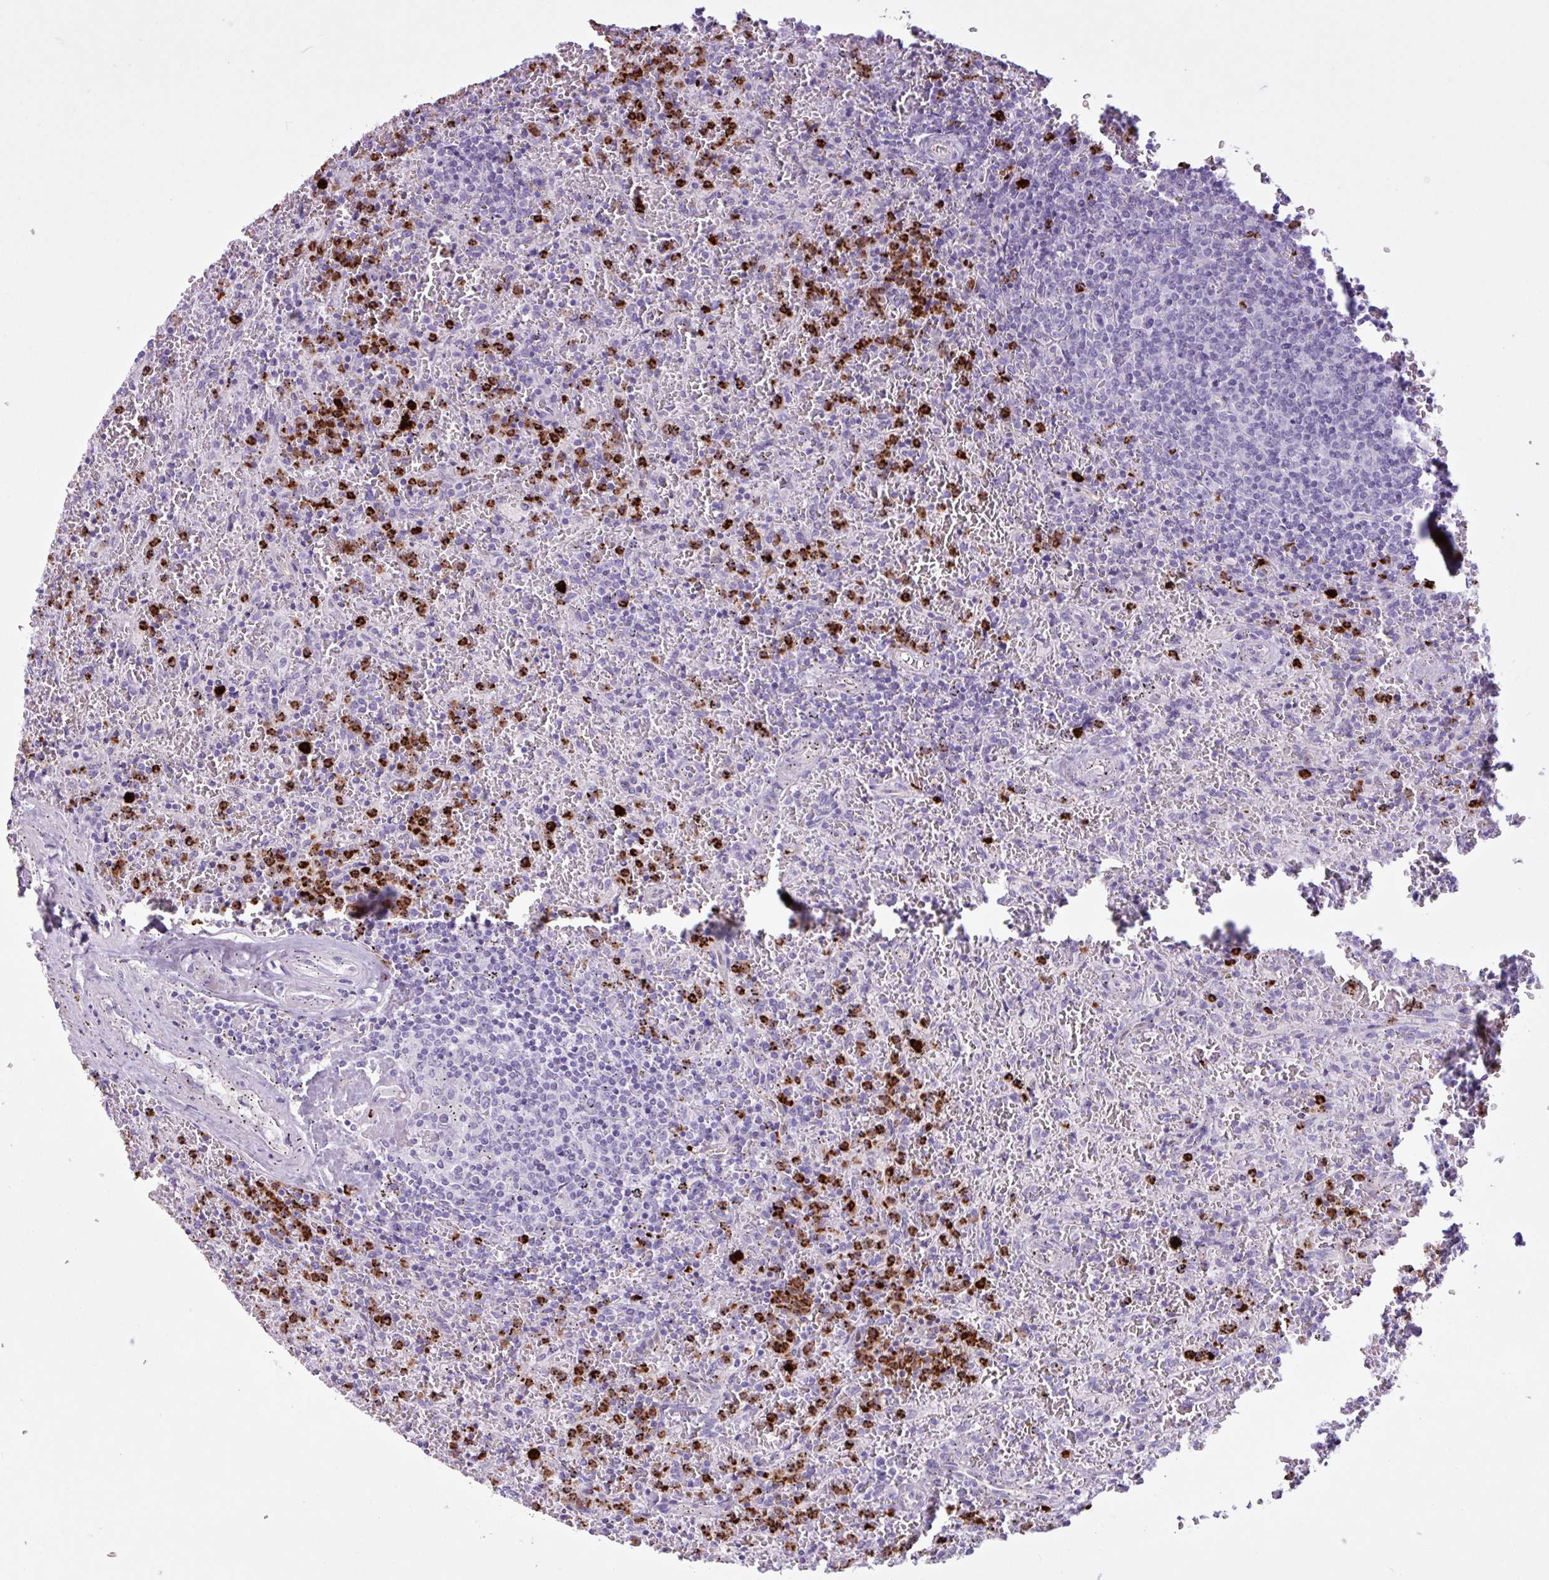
{"staining": {"intensity": "negative", "quantity": "none", "location": "none"}, "tissue": "lymphoma", "cell_type": "Tumor cells", "image_type": "cancer", "snomed": [{"axis": "morphology", "description": "Malignant lymphoma, non-Hodgkin's type, Low grade"}, {"axis": "topography", "description": "Spleen"}], "caption": "There is no significant expression in tumor cells of lymphoma.", "gene": "TMEM178A", "patient": {"sex": "female", "age": 64}}